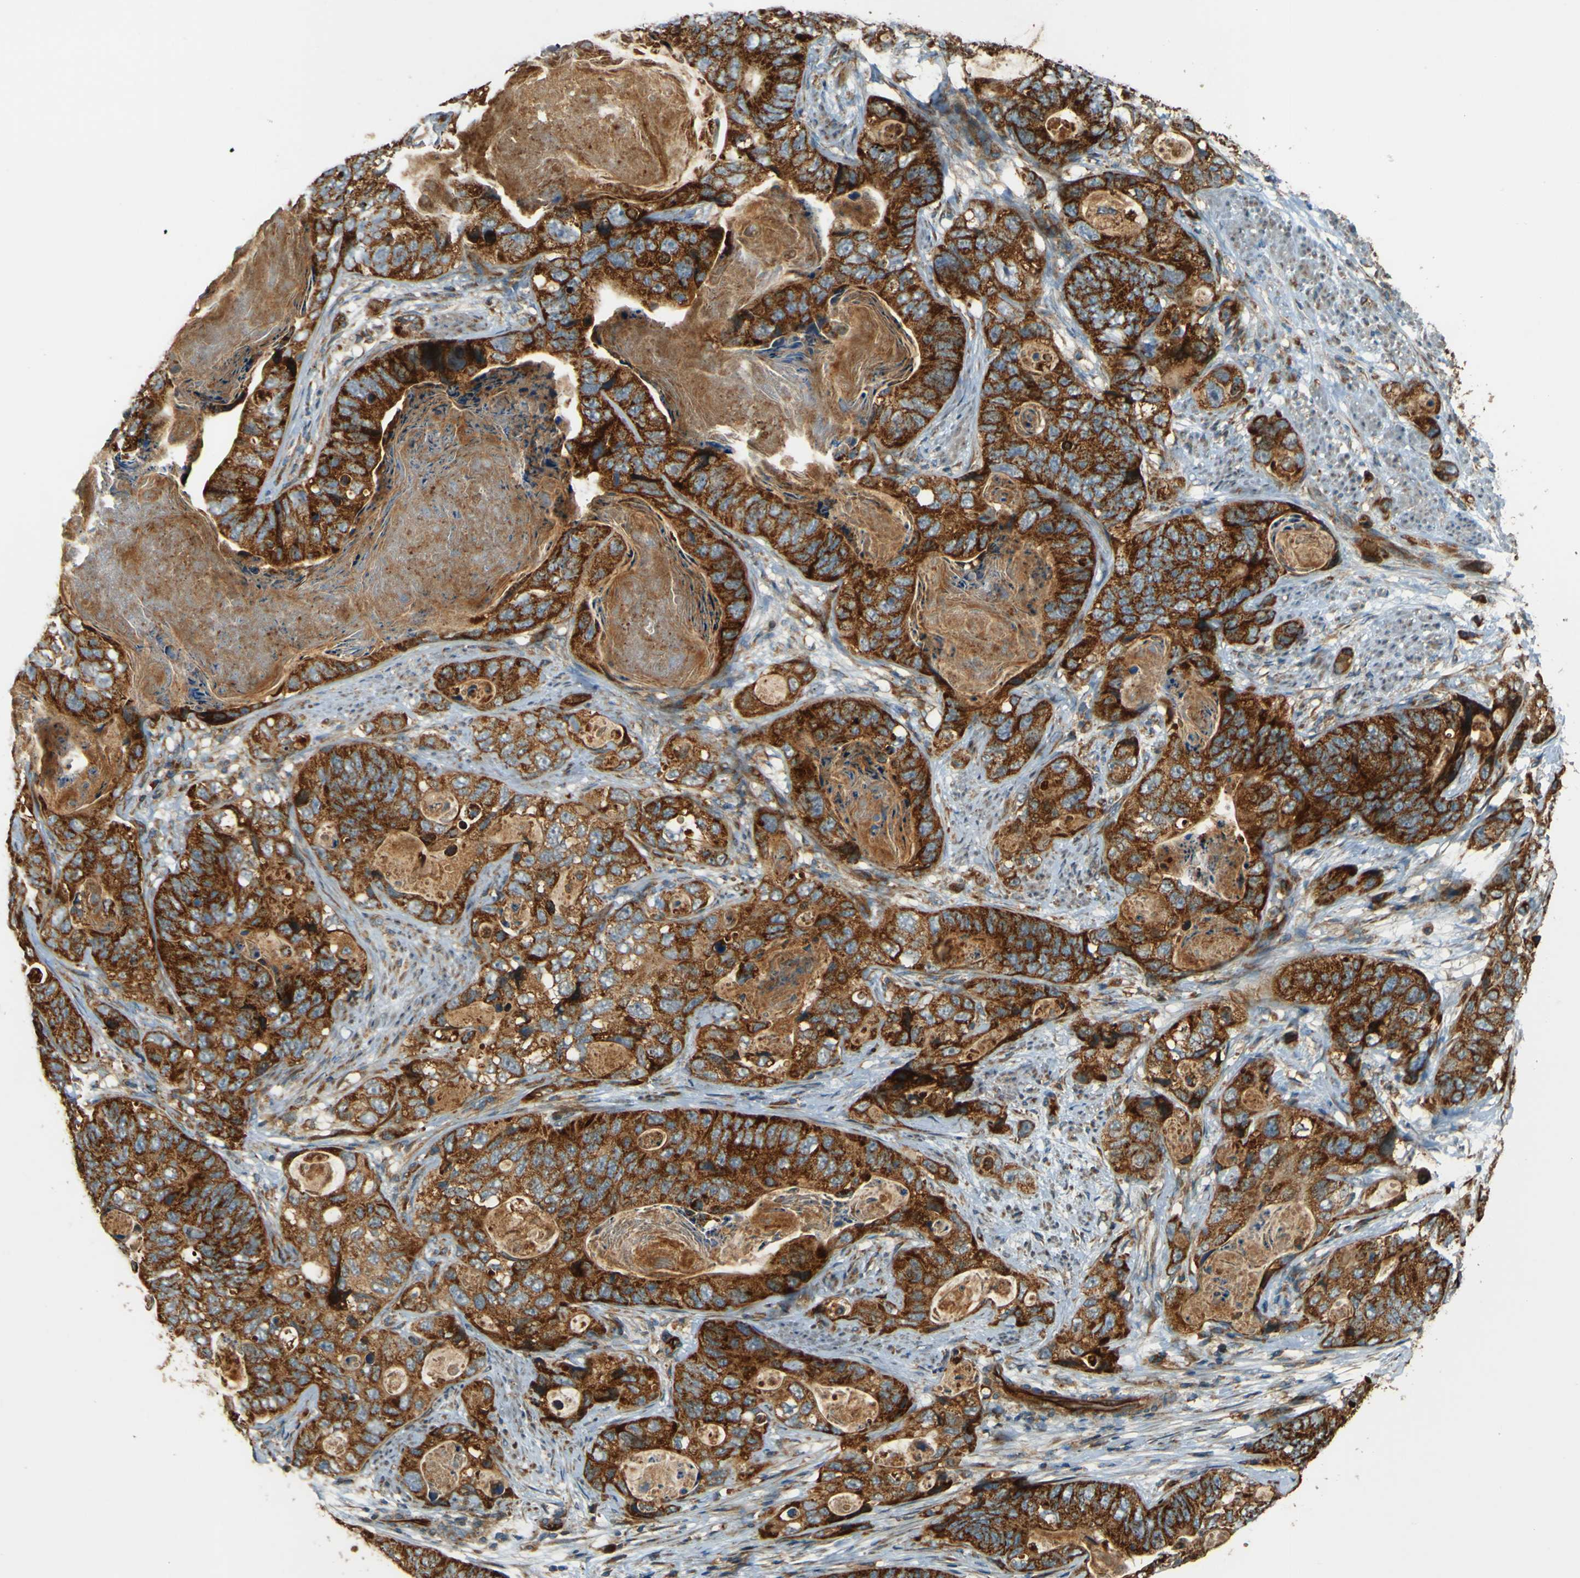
{"staining": {"intensity": "strong", "quantity": ">75%", "location": "cytoplasmic/membranous"}, "tissue": "stomach cancer", "cell_type": "Tumor cells", "image_type": "cancer", "snomed": [{"axis": "morphology", "description": "Adenocarcinoma, NOS"}, {"axis": "topography", "description": "Stomach"}], "caption": "The immunohistochemical stain highlights strong cytoplasmic/membranous staining in tumor cells of adenocarcinoma (stomach) tissue.", "gene": "DNAJC5", "patient": {"sex": "female", "age": 89}}